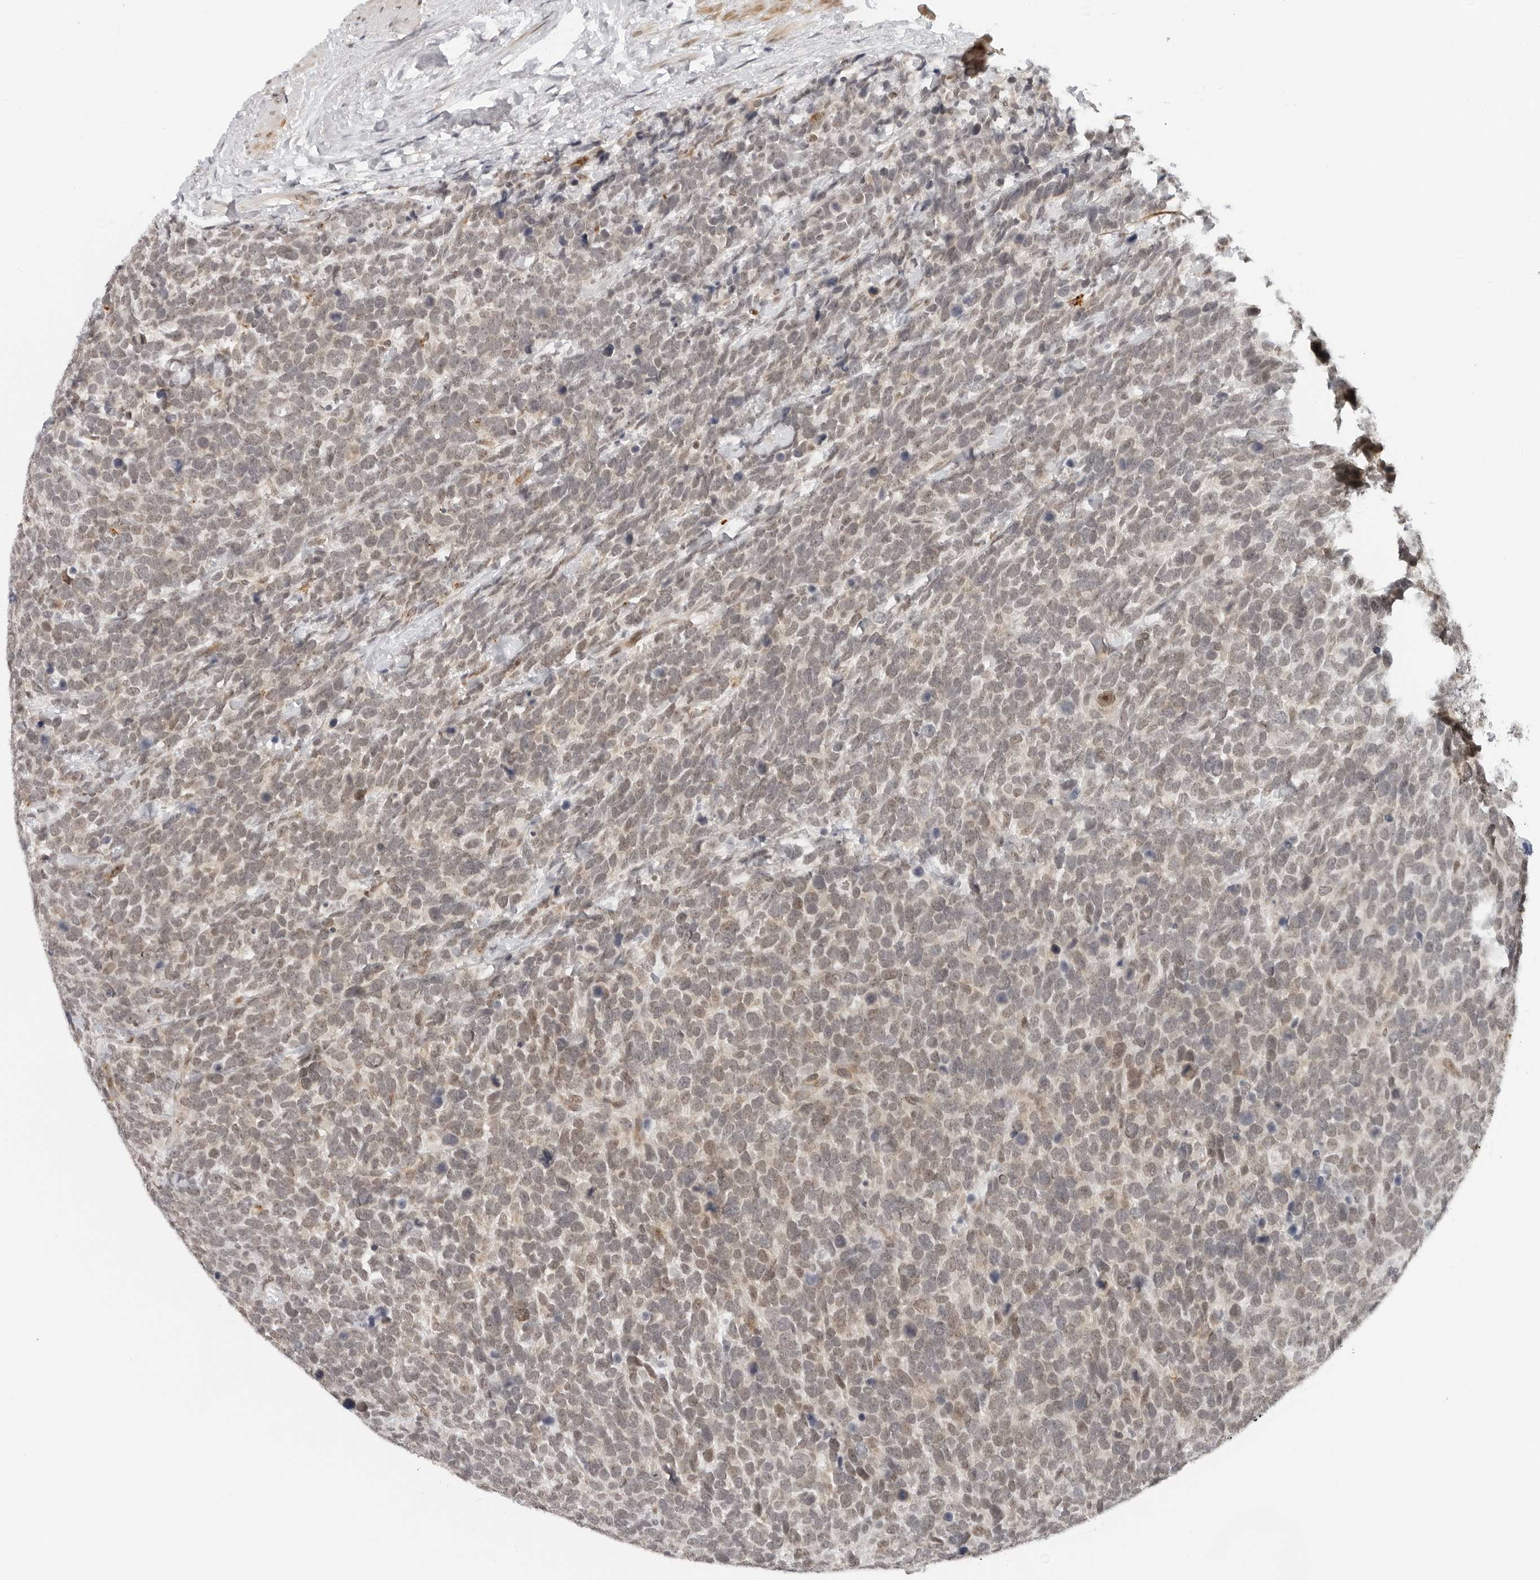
{"staining": {"intensity": "weak", "quantity": "25%-75%", "location": "nuclear"}, "tissue": "urothelial cancer", "cell_type": "Tumor cells", "image_type": "cancer", "snomed": [{"axis": "morphology", "description": "Urothelial carcinoma, High grade"}, {"axis": "topography", "description": "Urinary bladder"}], "caption": "The histopathology image exhibits staining of urothelial cancer, revealing weak nuclear protein staining (brown color) within tumor cells.", "gene": "TOX4", "patient": {"sex": "female", "age": 82}}